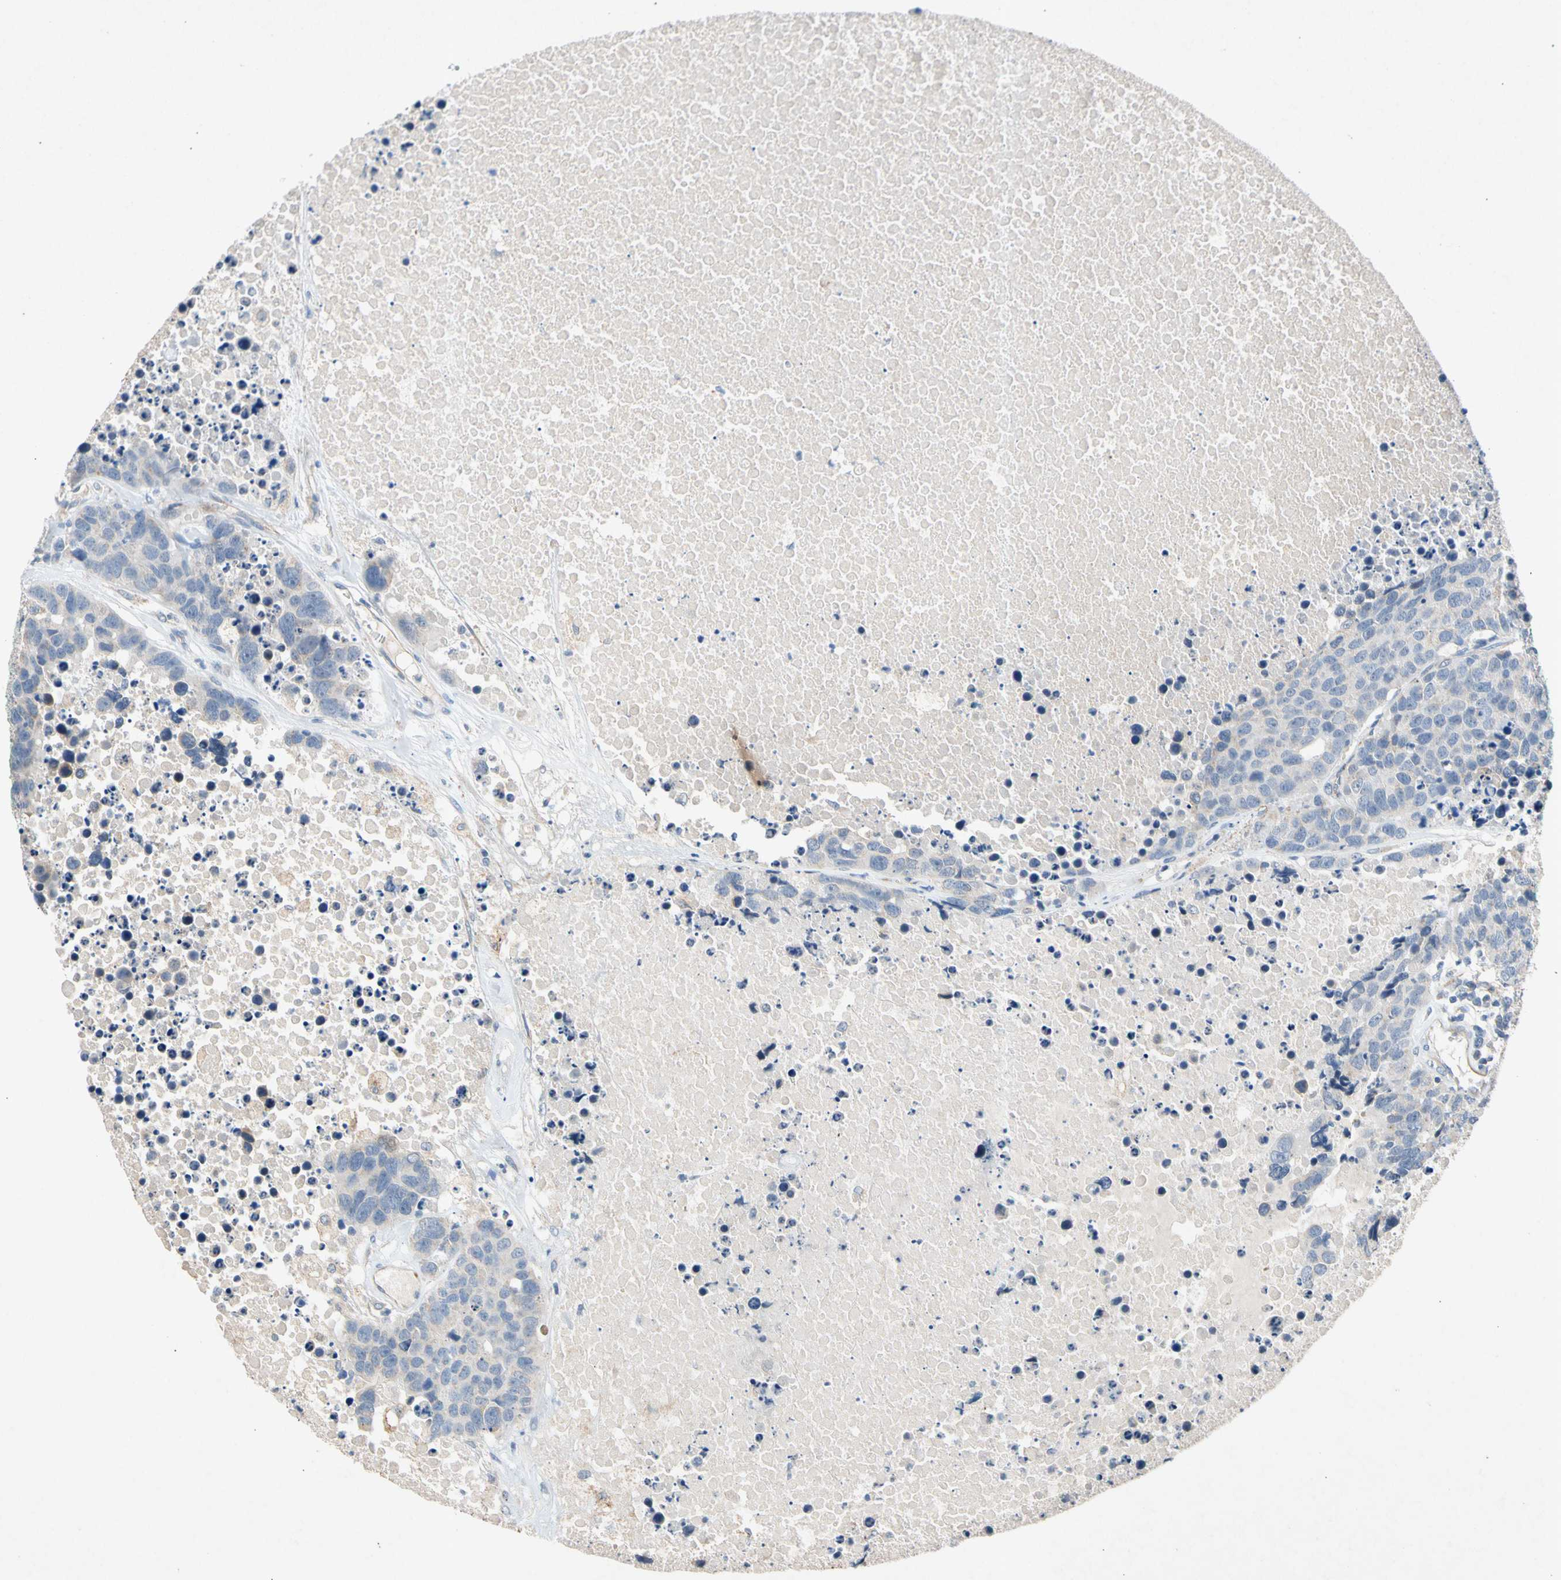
{"staining": {"intensity": "negative", "quantity": "none", "location": "none"}, "tissue": "carcinoid", "cell_type": "Tumor cells", "image_type": "cancer", "snomed": [{"axis": "morphology", "description": "Carcinoid, malignant, NOS"}, {"axis": "topography", "description": "Lung"}], "caption": "Human carcinoid stained for a protein using immunohistochemistry (IHC) demonstrates no staining in tumor cells.", "gene": "GASK1B", "patient": {"sex": "male", "age": 60}}